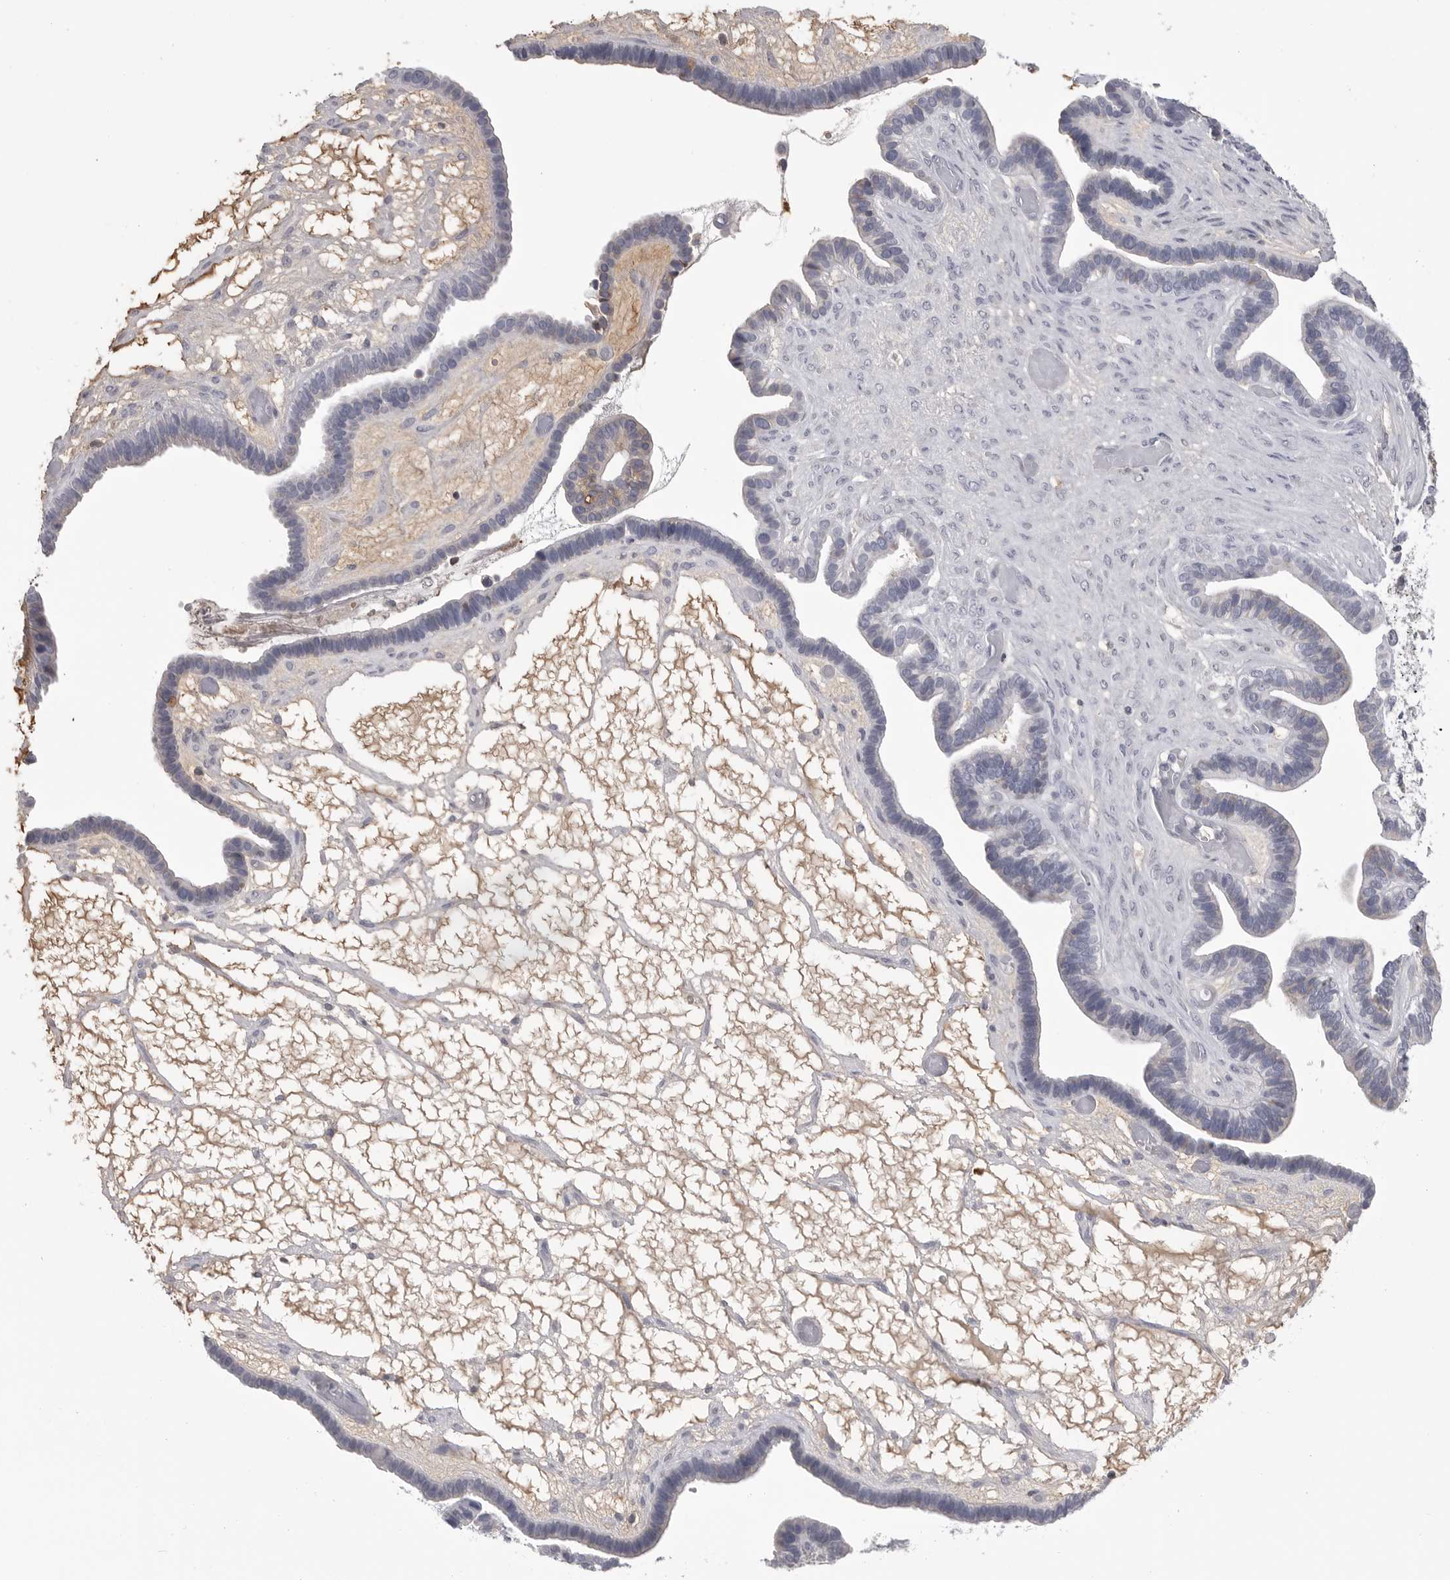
{"staining": {"intensity": "weak", "quantity": "<25%", "location": "cytoplasmic/membranous"}, "tissue": "ovarian cancer", "cell_type": "Tumor cells", "image_type": "cancer", "snomed": [{"axis": "morphology", "description": "Cystadenocarcinoma, serous, NOS"}, {"axis": "topography", "description": "Ovary"}], "caption": "Immunohistochemistry (IHC) image of neoplastic tissue: human ovarian cancer stained with DAB exhibits no significant protein staining in tumor cells.", "gene": "FKBP2", "patient": {"sex": "female", "age": 56}}